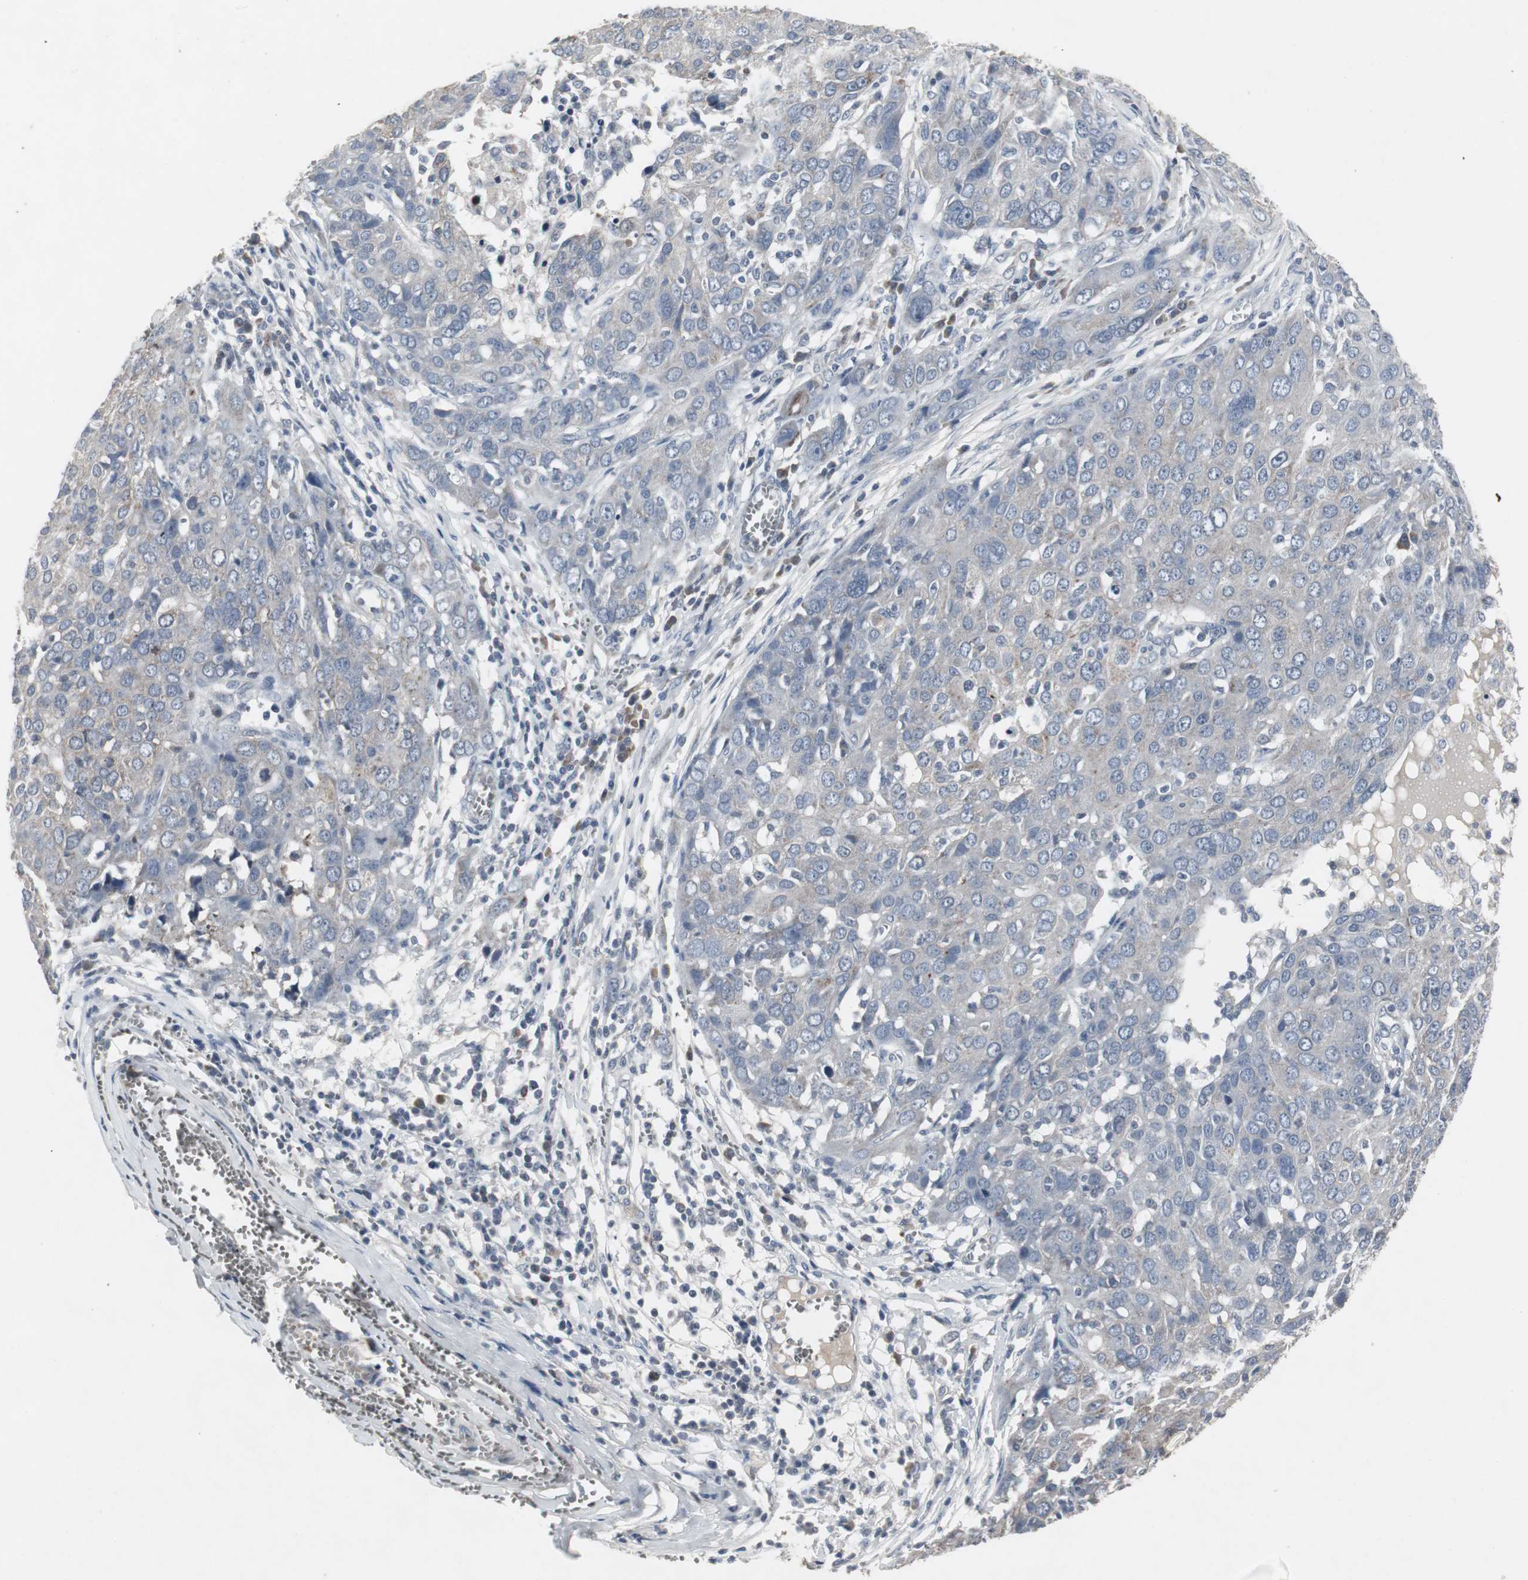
{"staining": {"intensity": "weak", "quantity": "25%-75%", "location": "cytoplasmic/membranous"}, "tissue": "ovarian cancer", "cell_type": "Tumor cells", "image_type": "cancer", "snomed": [{"axis": "morphology", "description": "Carcinoma, endometroid"}, {"axis": "topography", "description": "Ovary"}], "caption": "About 25%-75% of tumor cells in human endometroid carcinoma (ovarian) demonstrate weak cytoplasmic/membranous protein expression as visualized by brown immunohistochemical staining.", "gene": "ACAA1", "patient": {"sex": "female", "age": 50}}